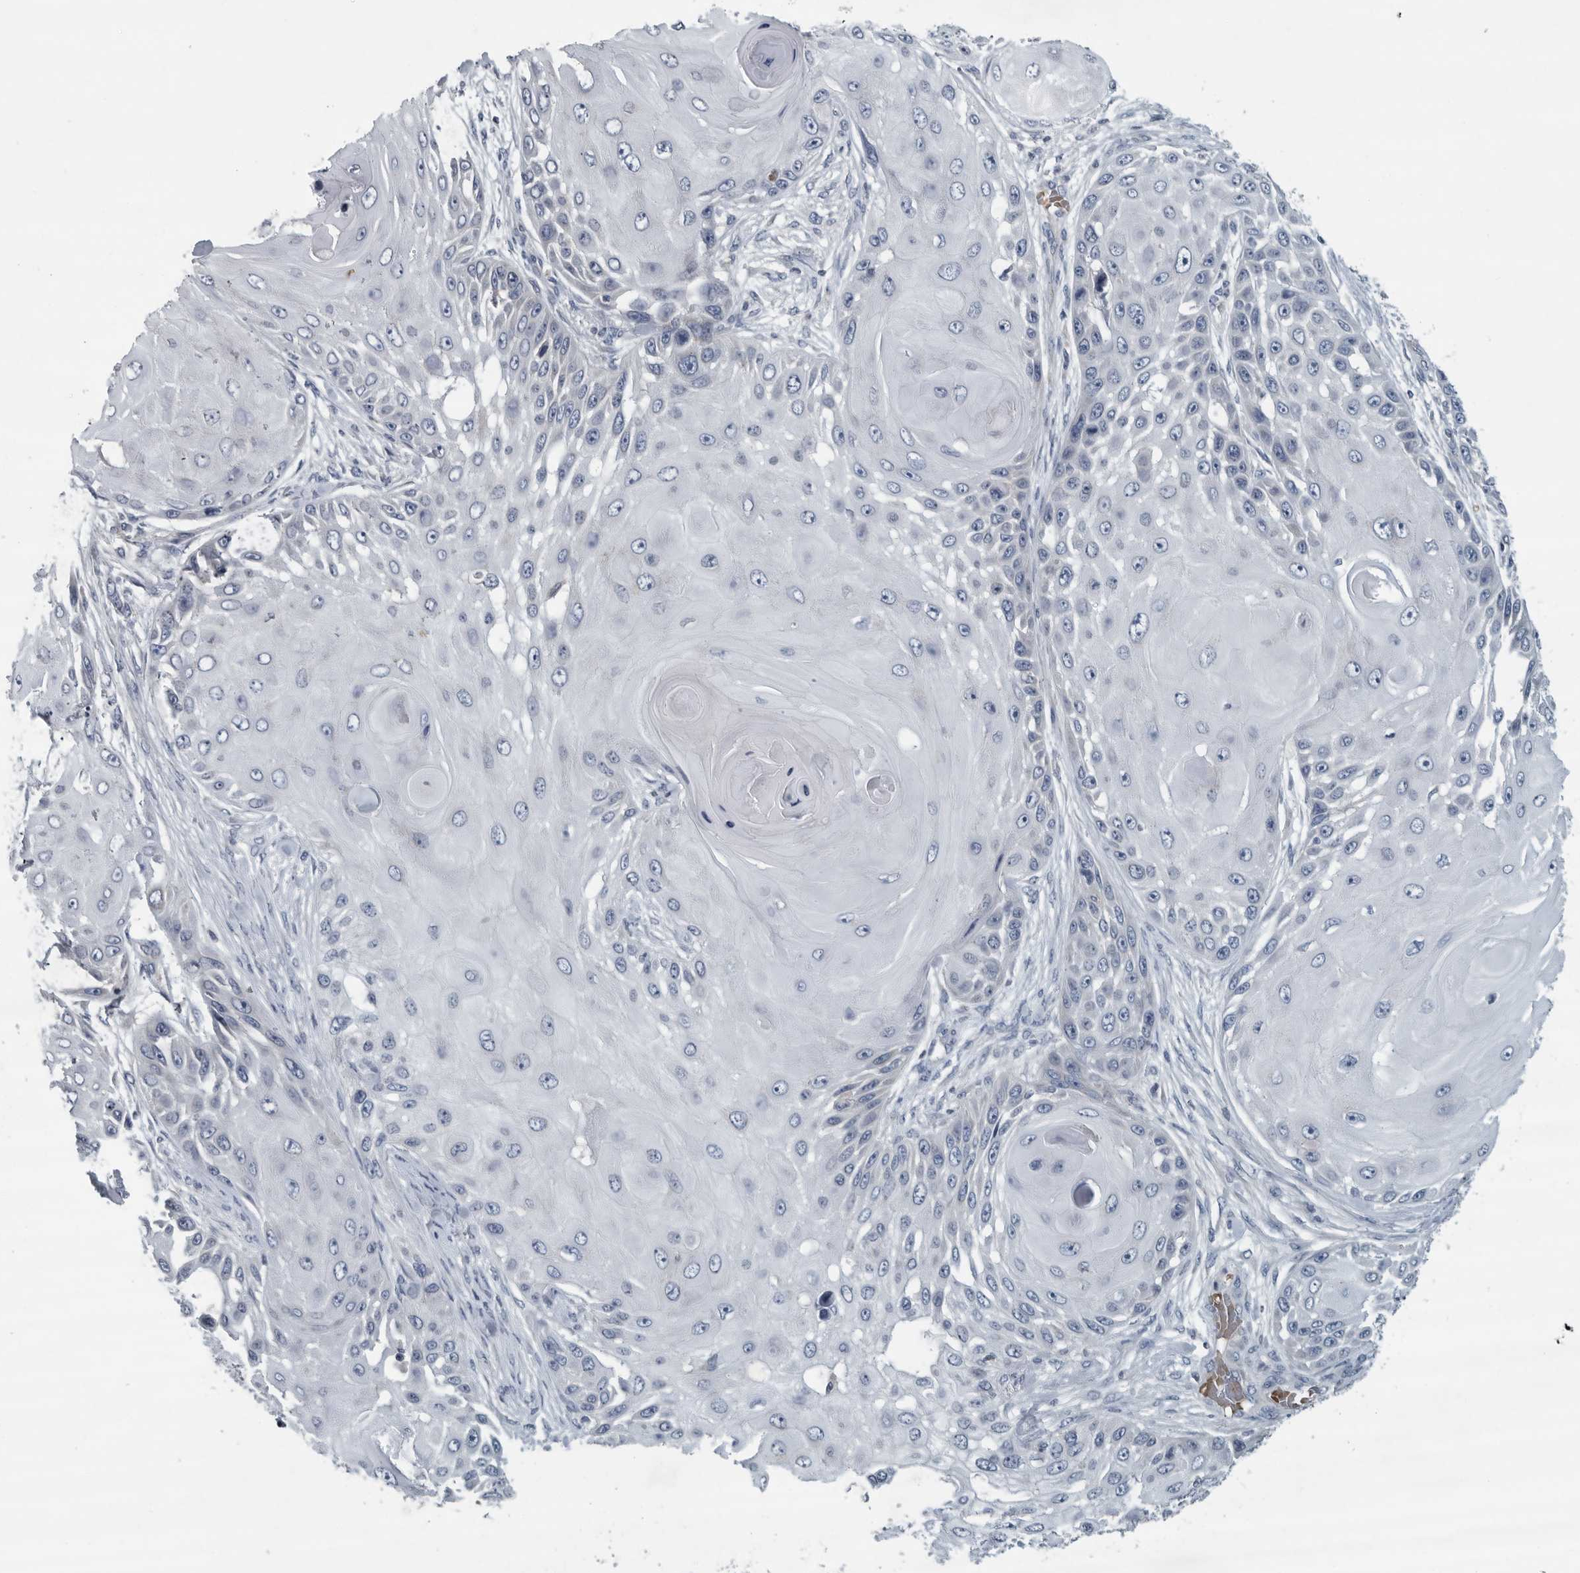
{"staining": {"intensity": "negative", "quantity": "none", "location": "none"}, "tissue": "skin cancer", "cell_type": "Tumor cells", "image_type": "cancer", "snomed": [{"axis": "morphology", "description": "Squamous cell carcinoma, NOS"}, {"axis": "topography", "description": "Skin"}], "caption": "Squamous cell carcinoma (skin) stained for a protein using immunohistochemistry (IHC) reveals no expression tumor cells.", "gene": "MPP3", "patient": {"sex": "female", "age": 44}}